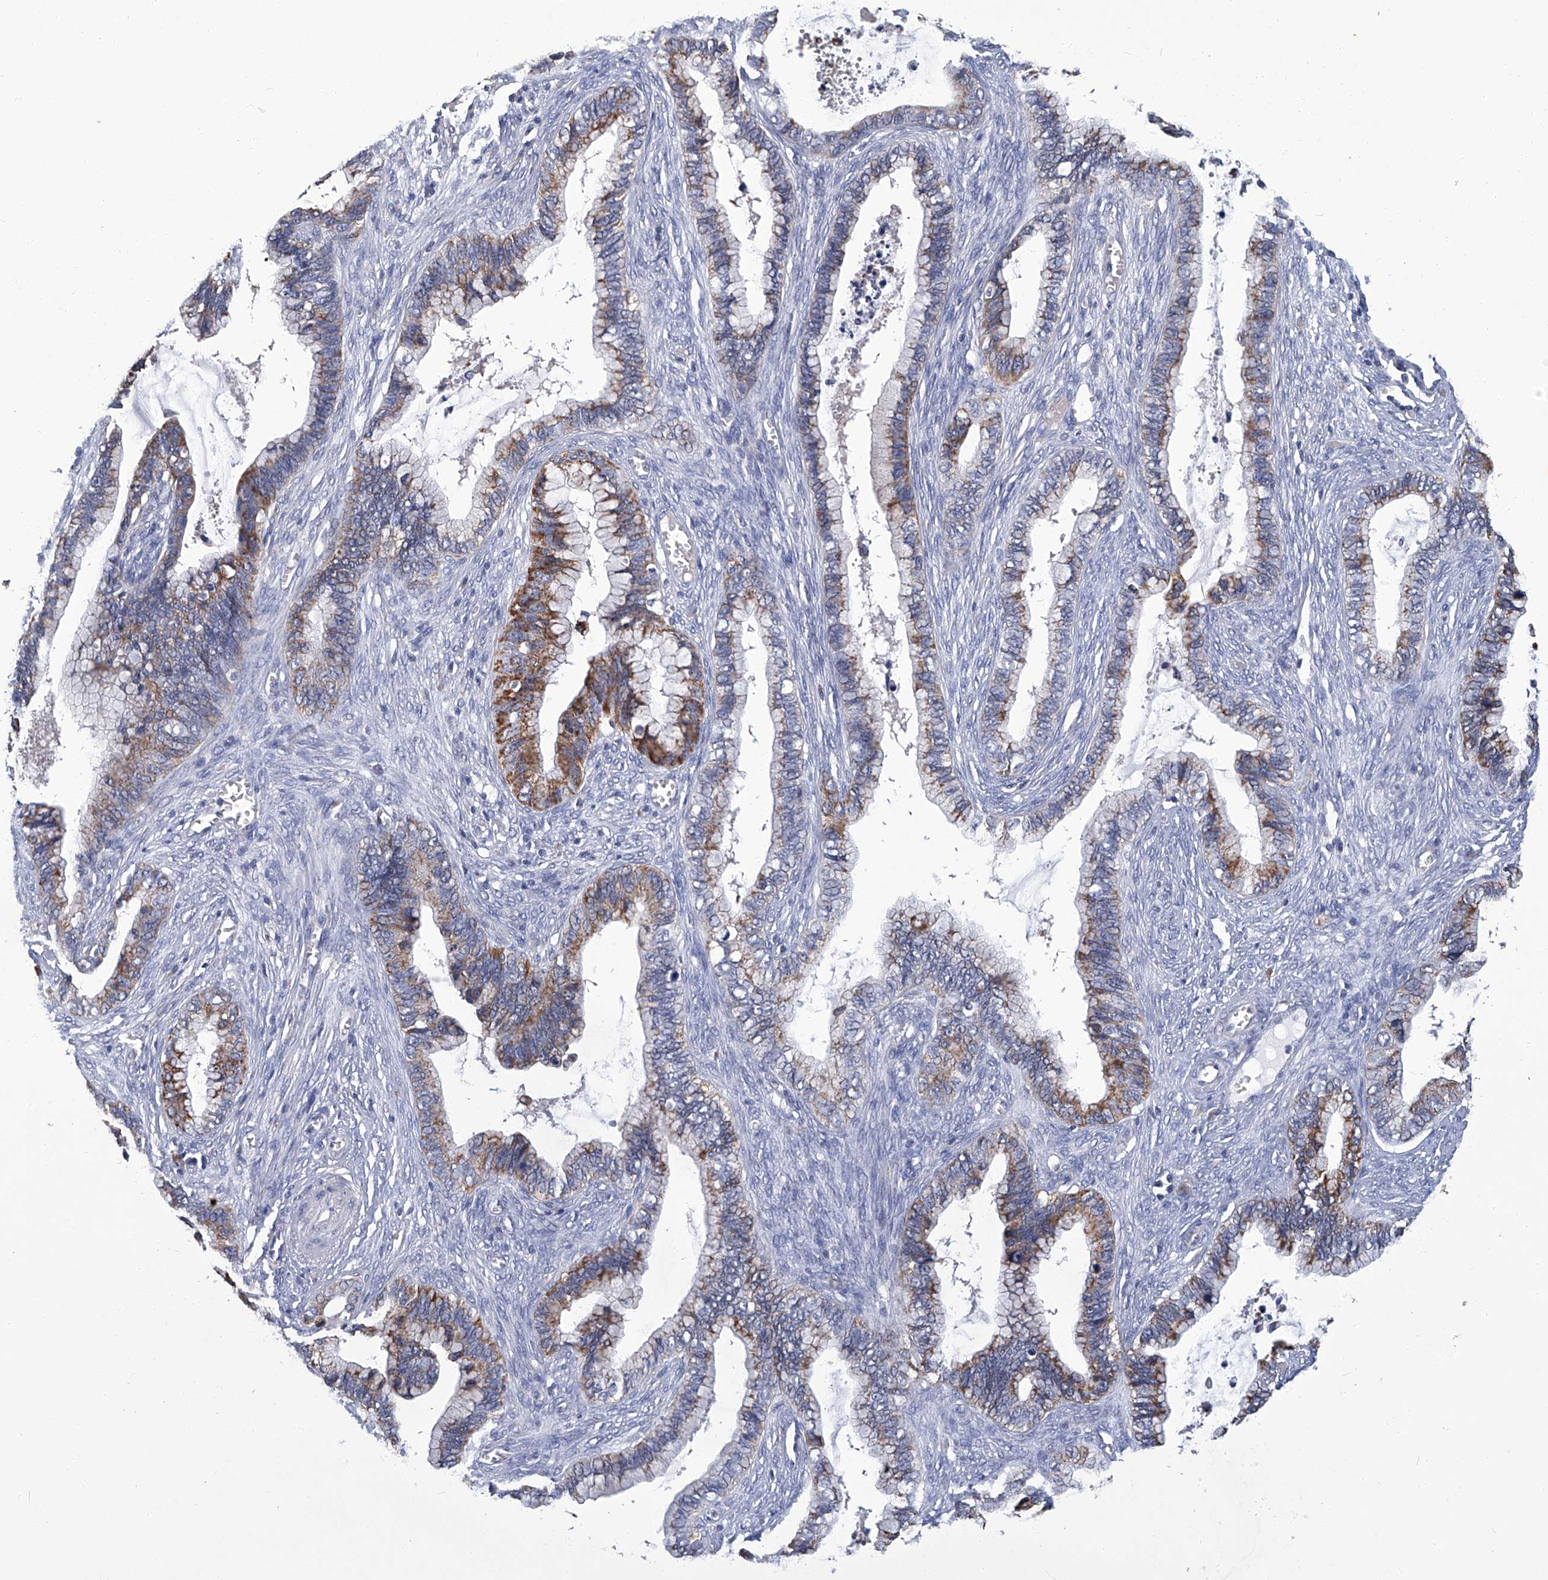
{"staining": {"intensity": "moderate", "quantity": "25%-75%", "location": "cytoplasmic/membranous"}, "tissue": "cervical cancer", "cell_type": "Tumor cells", "image_type": "cancer", "snomed": [{"axis": "morphology", "description": "Adenocarcinoma, NOS"}, {"axis": "topography", "description": "Cervix"}], "caption": "A micrograph of human cervical adenocarcinoma stained for a protein demonstrates moderate cytoplasmic/membranous brown staining in tumor cells. (IHC, brightfield microscopy, high magnification).", "gene": "OAT", "patient": {"sex": "female", "age": 44}}